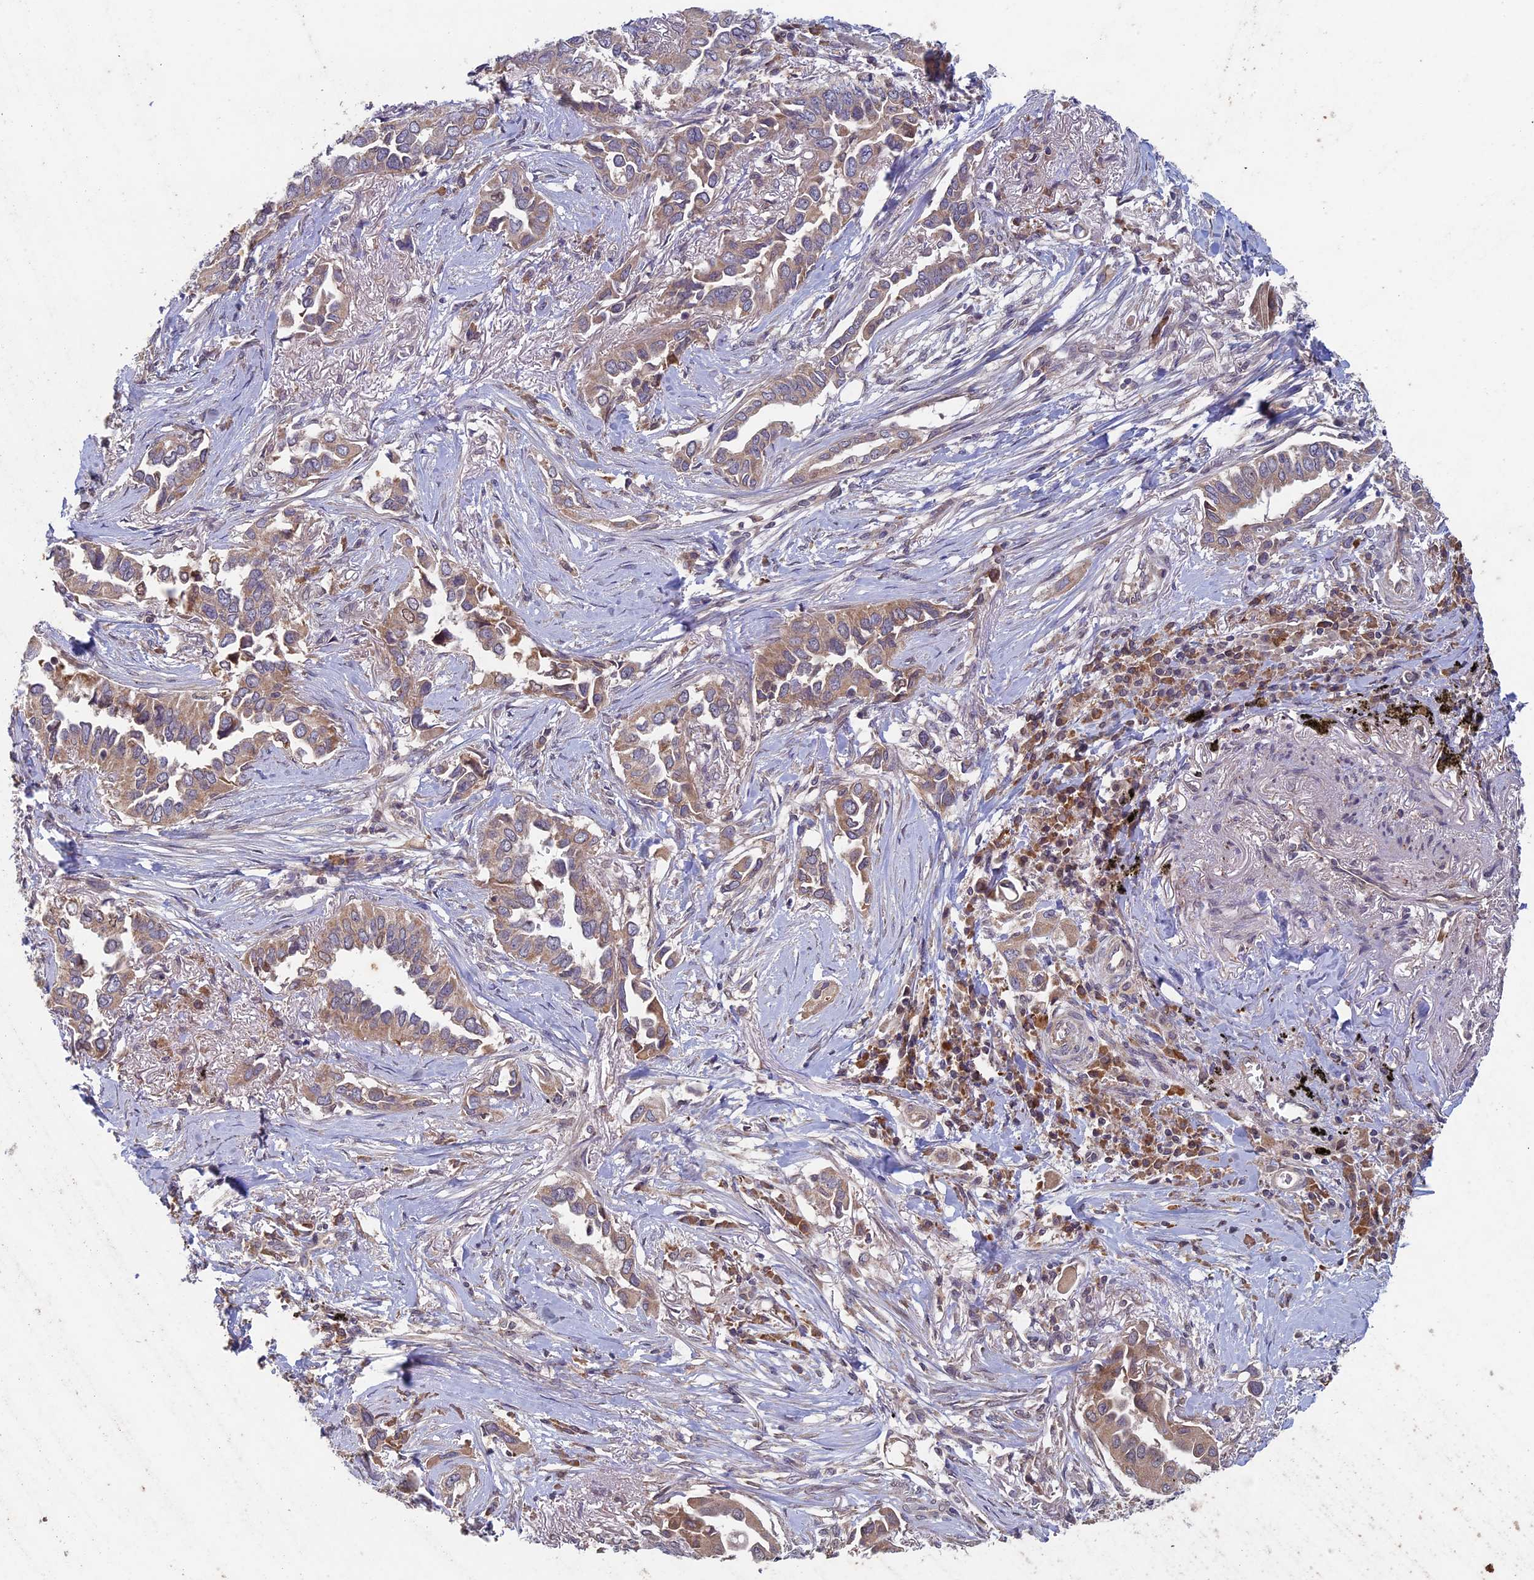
{"staining": {"intensity": "moderate", "quantity": ">75%", "location": "cytoplasmic/membranous"}, "tissue": "lung cancer", "cell_type": "Tumor cells", "image_type": "cancer", "snomed": [{"axis": "morphology", "description": "Adenocarcinoma, NOS"}, {"axis": "topography", "description": "Lung"}], "caption": "Immunohistochemistry micrograph of neoplastic tissue: lung cancer stained using immunohistochemistry demonstrates medium levels of moderate protein expression localized specifically in the cytoplasmic/membranous of tumor cells, appearing as a cytoplasmic/membranous brown color.", "gene": "RCCD1", "patient": {"sex": "female", "age": 76}}